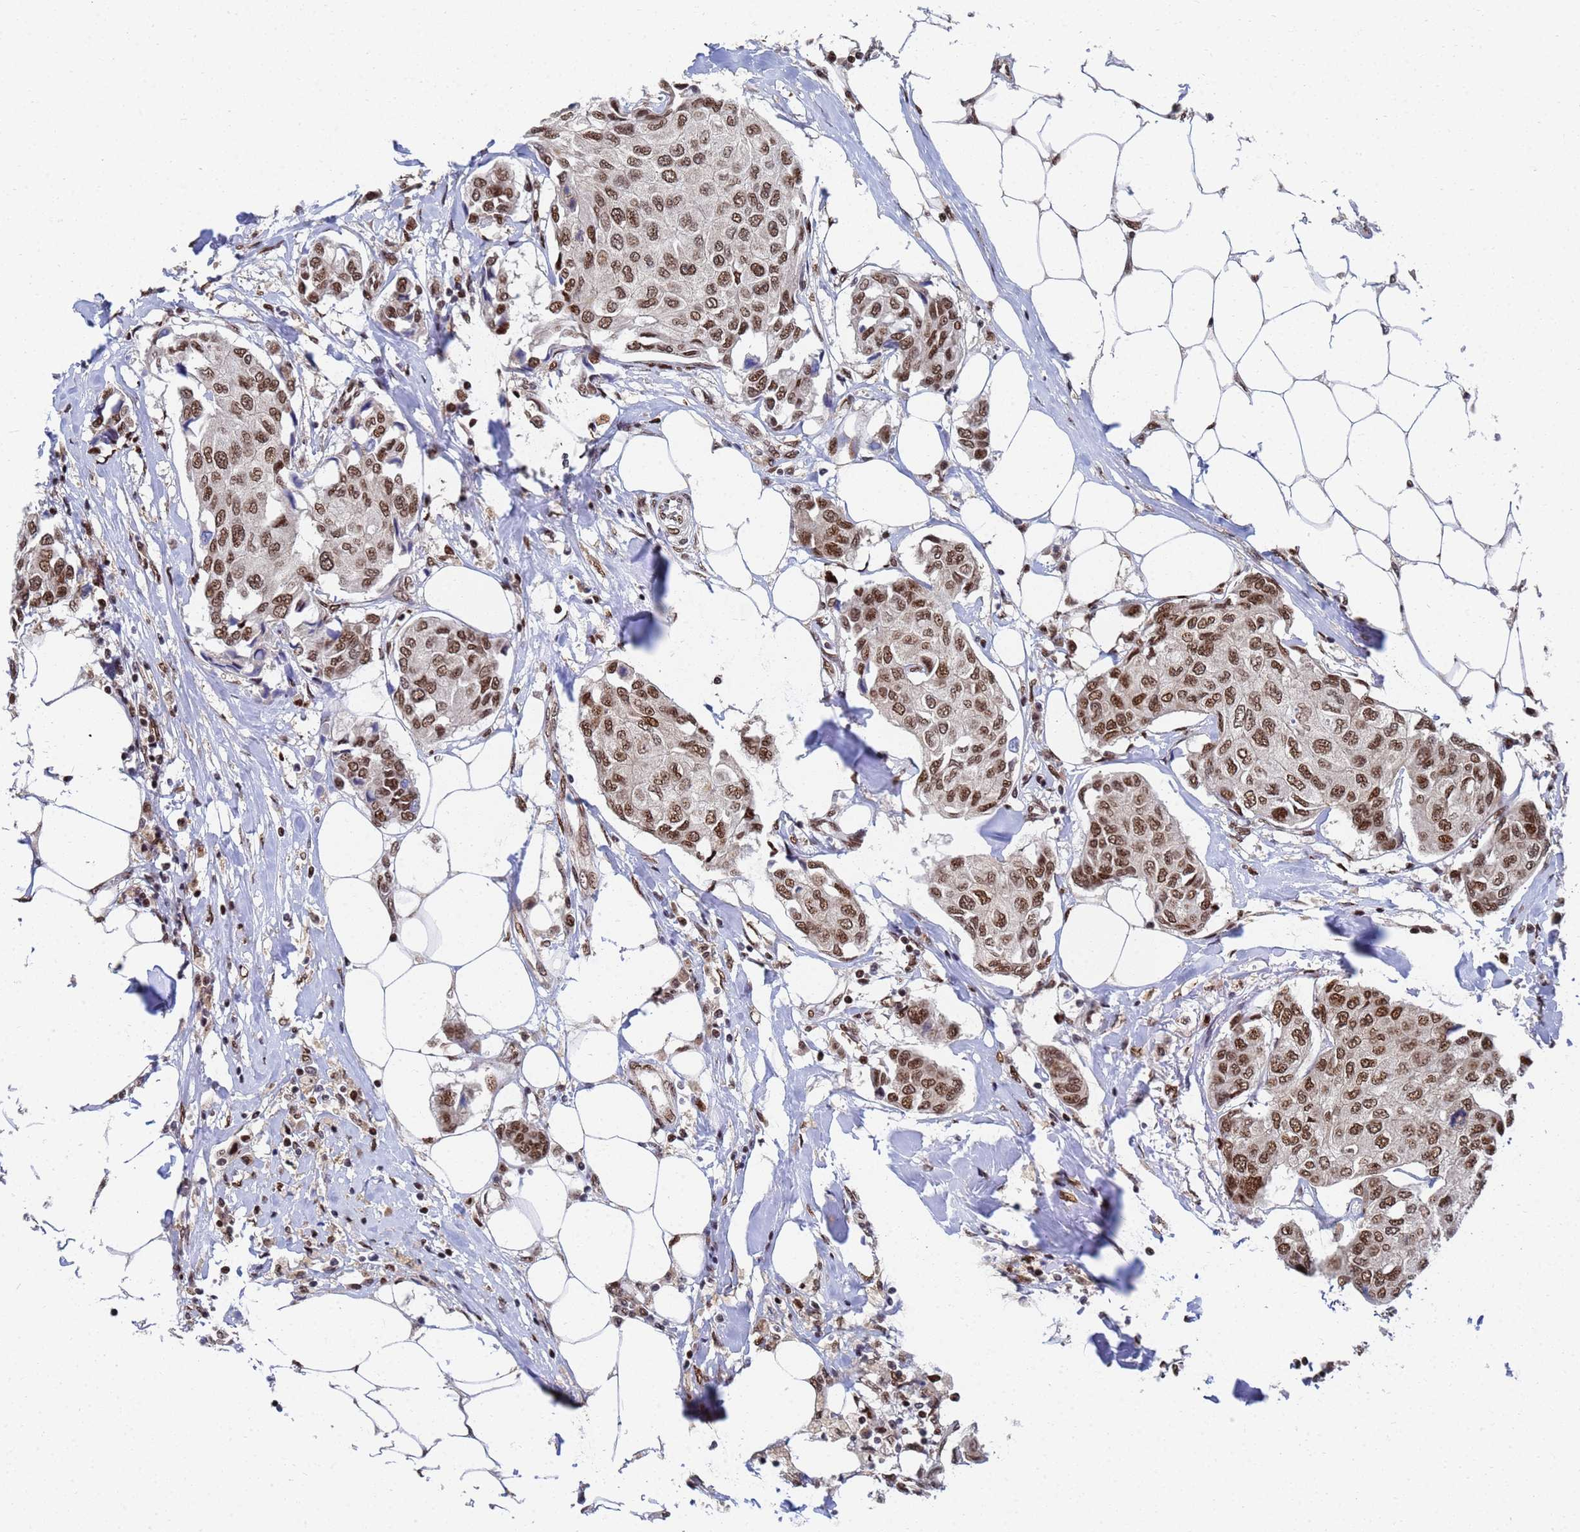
{"staining": {"intensity": "moderate", "quantity": ">75%", "location": "nuclear"}, "tissue": "breast cancer", "cell_type": "Tumor cells", "image_type": "cancer", "snomed": [{"axis": "morphology", "description": "Duct carcinoma"}, {"axis": "topography", "description": "Breast"}], "caption": "An immunohistochemistry (IHC) image of tumor tissue is shown. Protein staining in brown shows moderate nuclear positivity in breast cancer (invasive ductal carcinoma) within tumor cells.", "gene": "AP5Z1", "patient": {"sex": "female", "age": 80}}